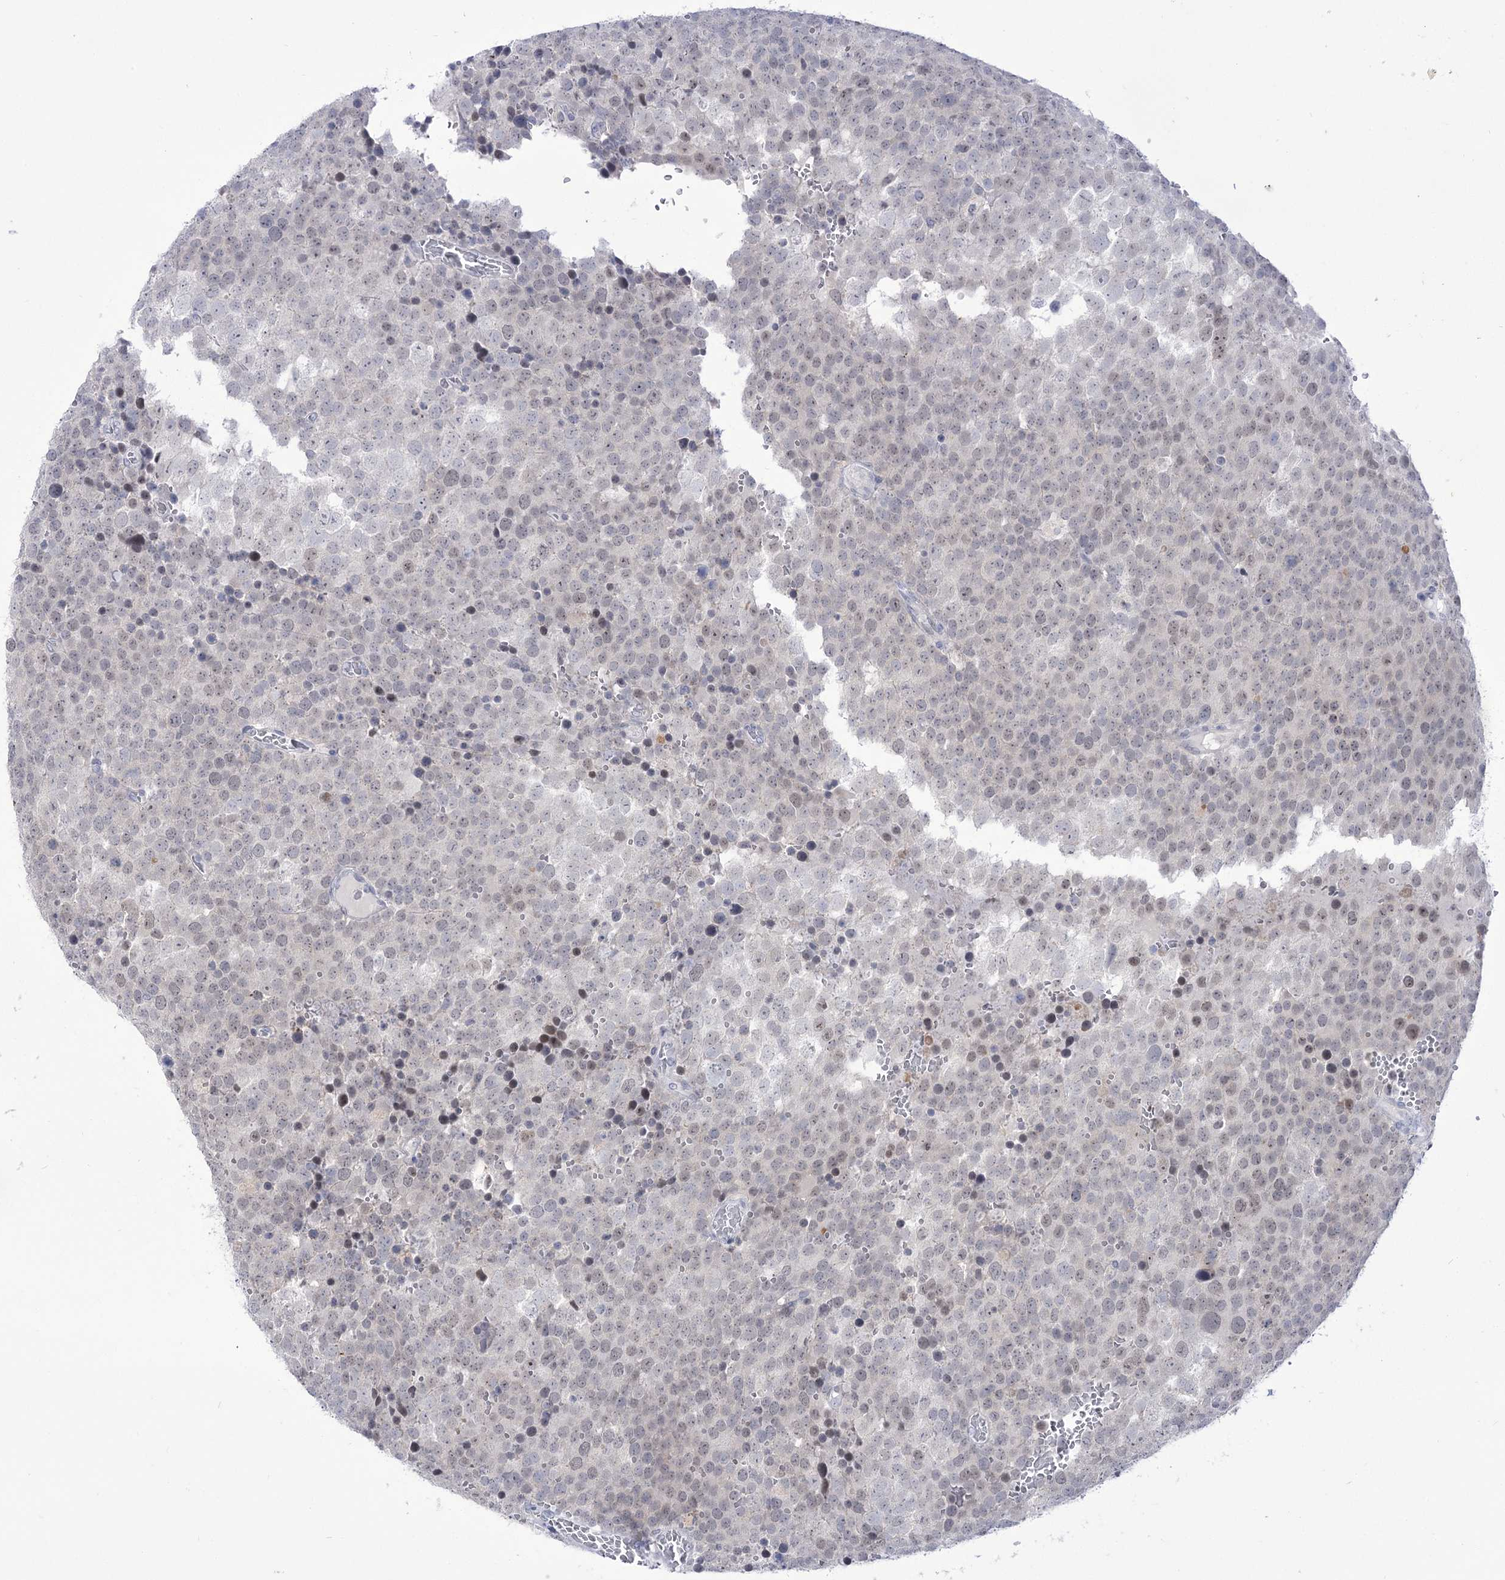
{"staining": {"intensity": "weak", "quantity": "<25%", "location": "nuclear"}, "tissue": "testis cancer", "cell_type": "Tumor cells", "image_type": "cancer", "snomed": [{"axis": "morphology", "description": "Seminoma, NOS"}, {"axis": "topography", "description": "Testis"}], "caption": "High power microscopy histopathology image of an immunohistochemistry micrograph of seminoma (testis), revealing no significant positivity in tumor cells.", "gene": "BEND7", "patient": {"sex": "male", "age": 71}}